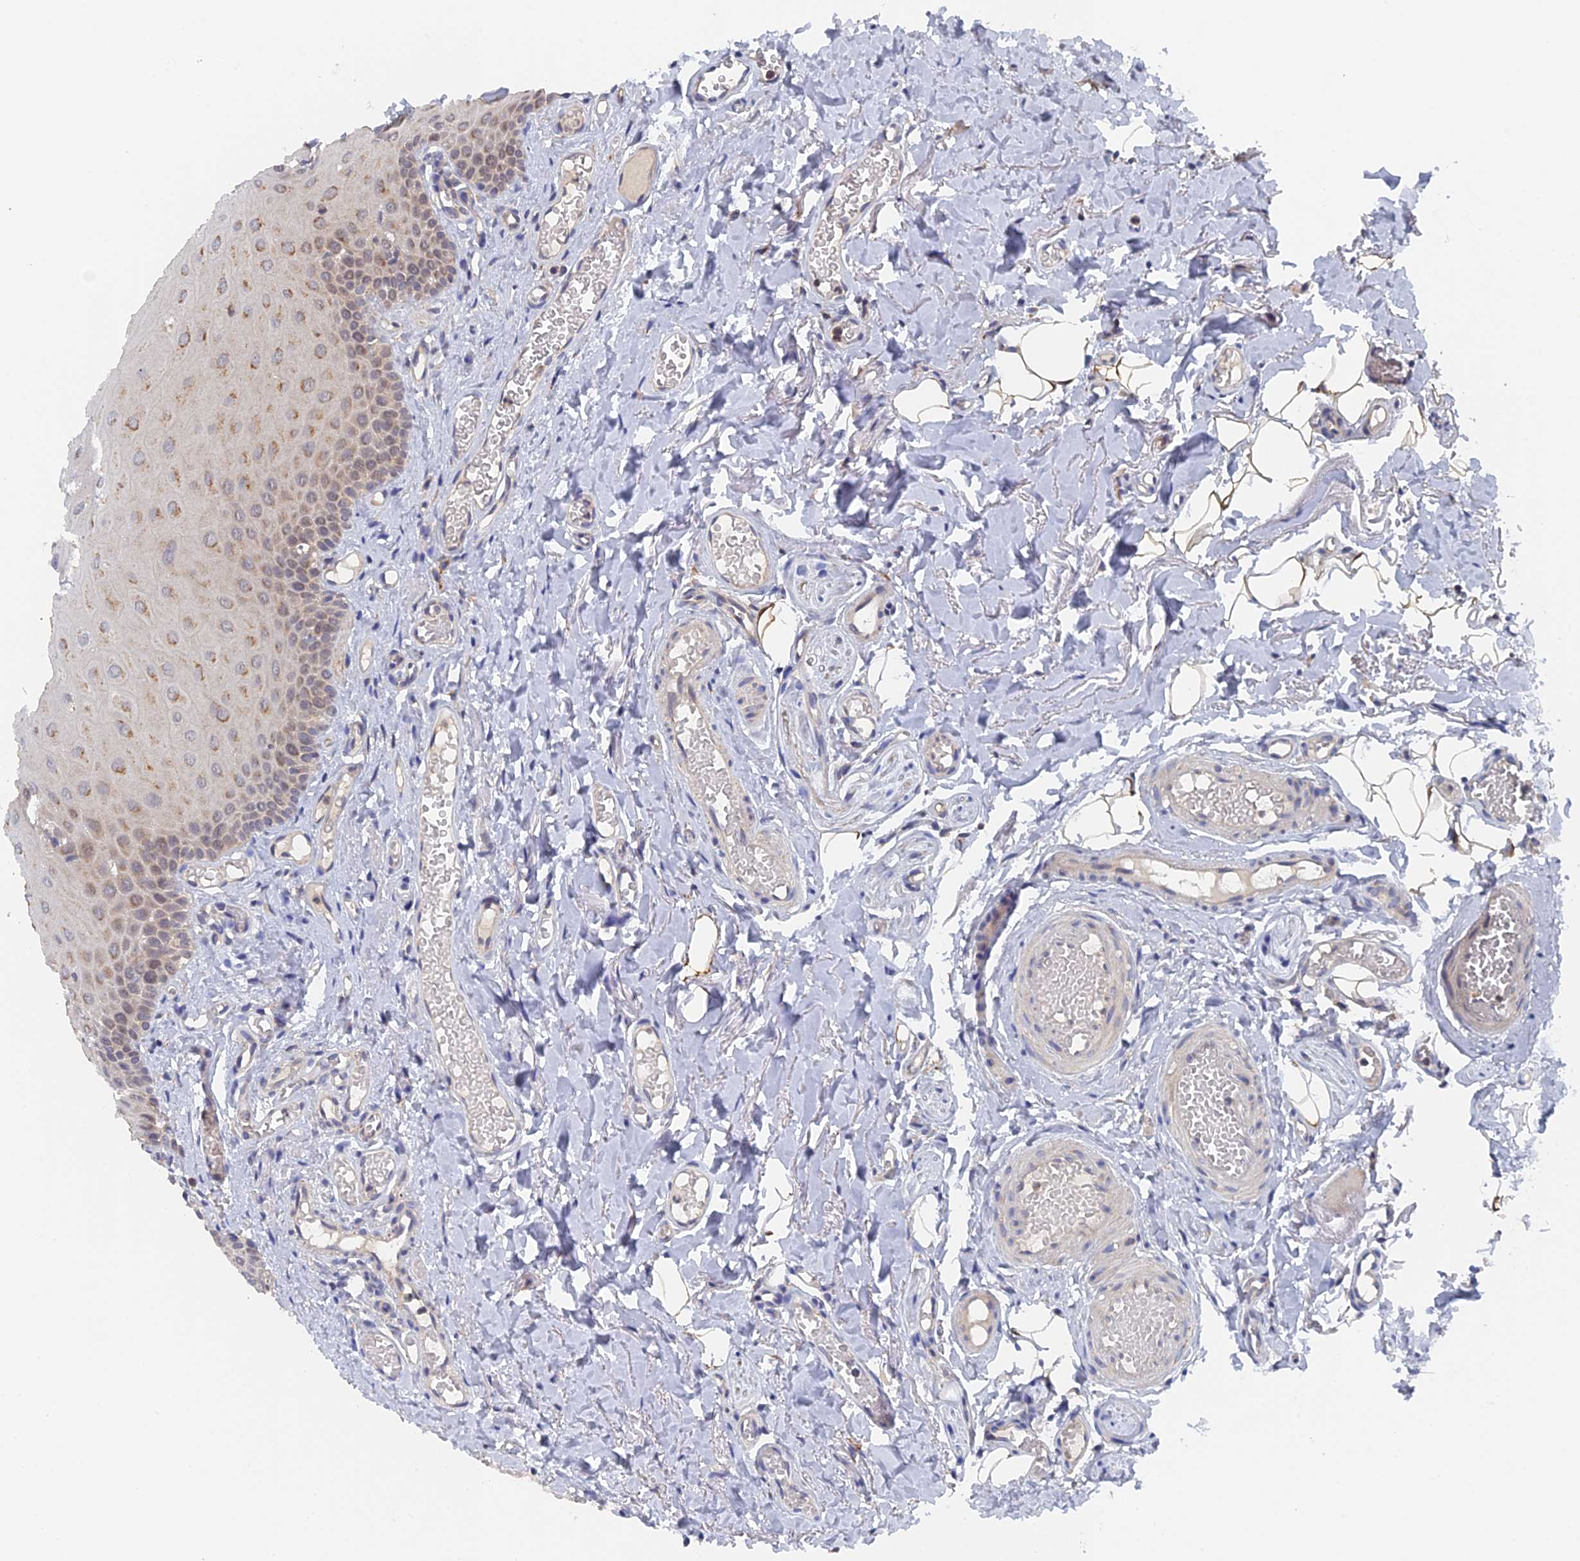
{"staining": {"intensity": "weak", "quantity": "25%-75%", "location": "cytoplasmic/membranous,nuclear"}, "tissue": "oral mucosa", "cell_type": "Squamous epithelial cells", "image_type": "normal", "snomed": [{"axis": "morphology", "description": "Normal tissue, NOS"}, {"axis": "topography", "description": "Oral tissue"}], "caption": "IHC image of benign oral mucosa stained for a protein (brown), which exhibits low levels of weak cytoplasmic/membranous,nuclear positivity in approximately 25%-75% of squamous epithelial cells.", "gene": "MIGA2", "patient": {"sex": "female", "age": 70}}